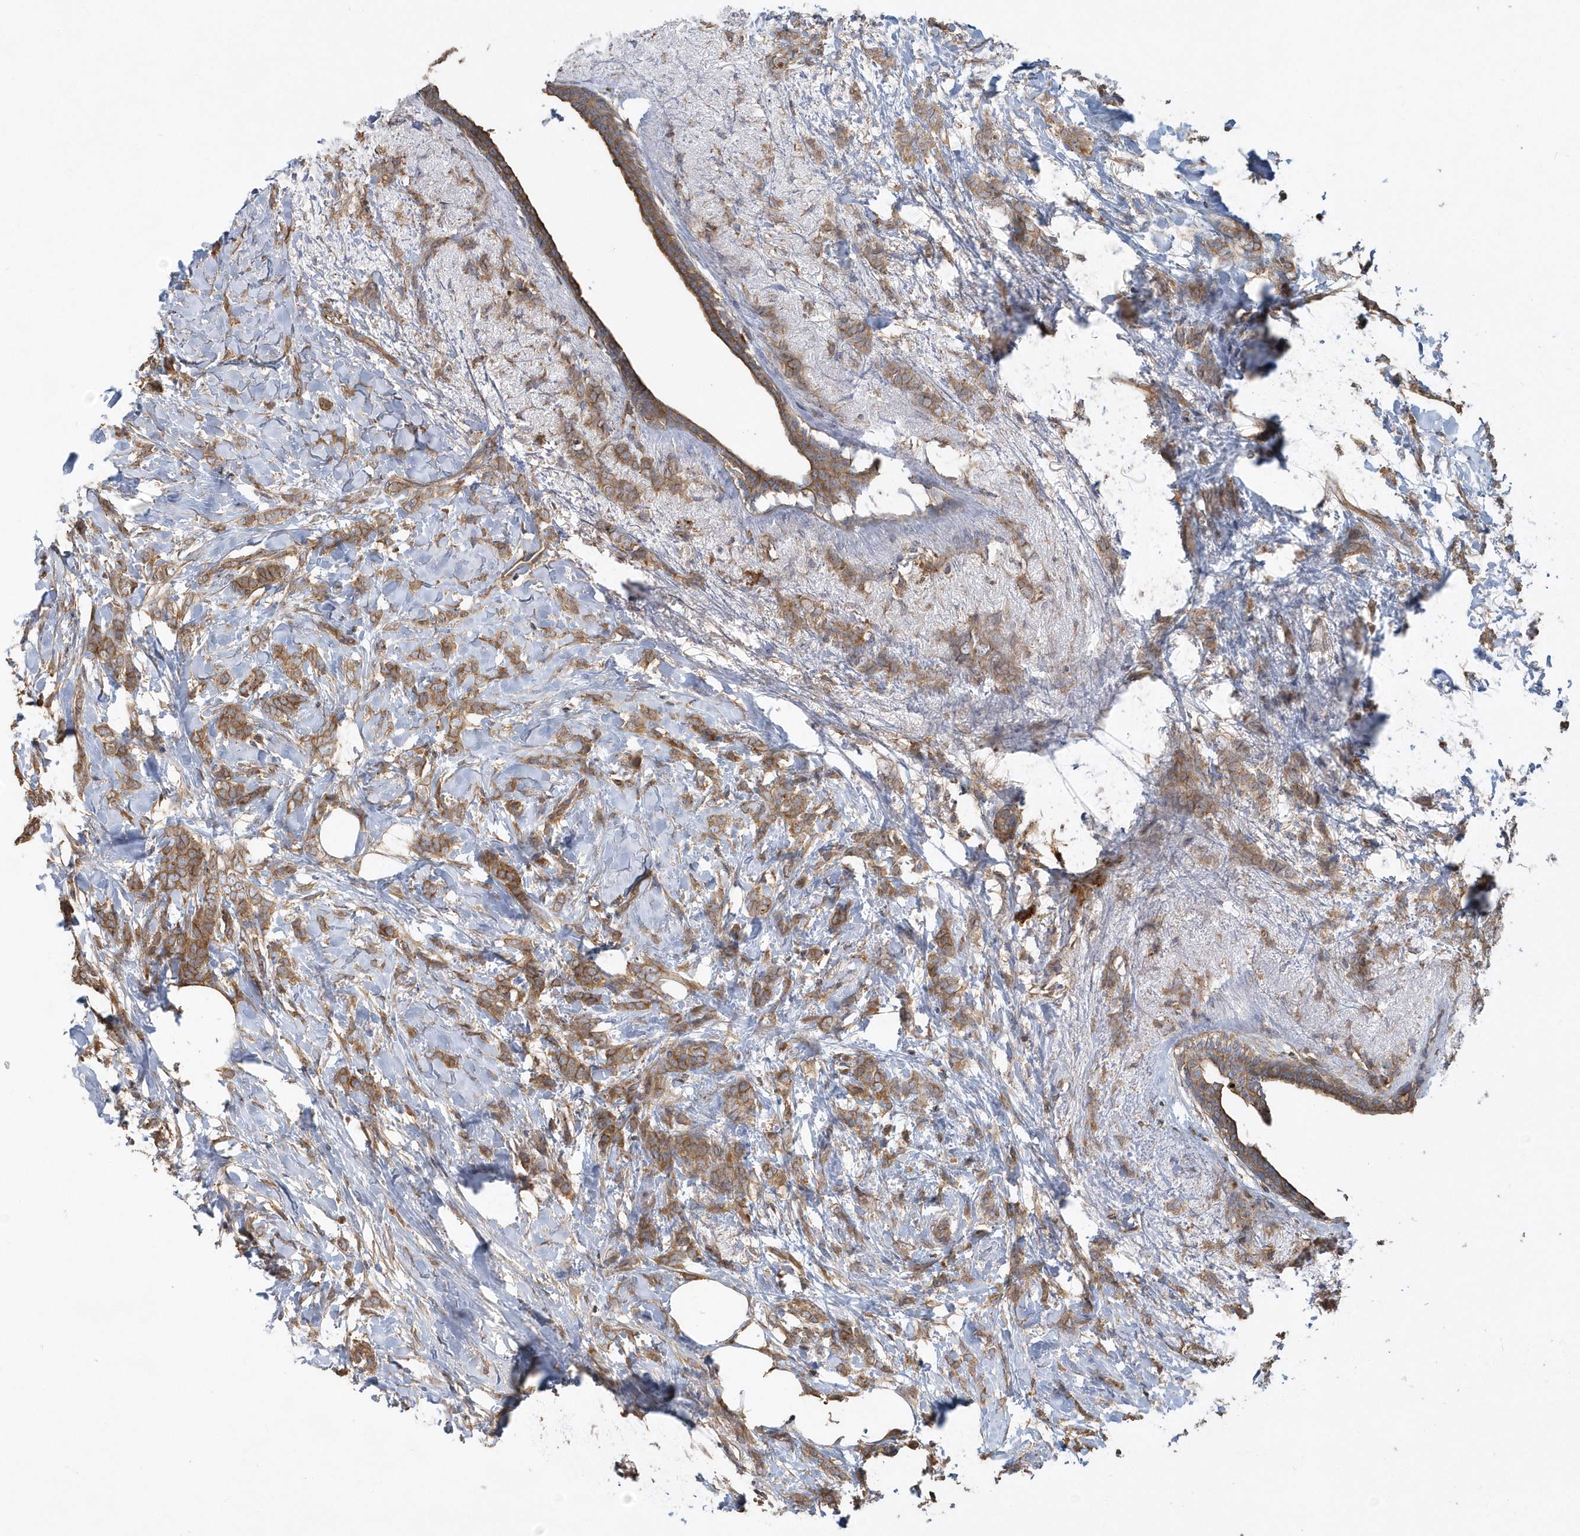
{"staining": {"intensity": "moderate", "quantity": ">75%", "location": "cytoplasmic/membranous"}, "tissue": "breast cancer", "cell_type": "Tumor cells", "image_type": "cancer", "snomed": [{"axis": "morphology", "description": "Lobular carcinoma, in situ"}, {"axis": "morphology", "description": "Lobular carcinoma"}, {"axis": "topography", "description": "Breast"}], "caption": "DAB immunohistochemical staining of human breast lobular carcinoma displays moderate cytoplasmic/membranous protein positivity in approximately >75% of tumor cells. The staining was performed using DAB (3,3'-diaminobenzidine) to visualize the protein expression in brown, while the nuclei were stained in blue with hematoxylin (Magnification: 20x).", "gene": "TRAIP", "patient": {"sex": "female", "age": 41}}